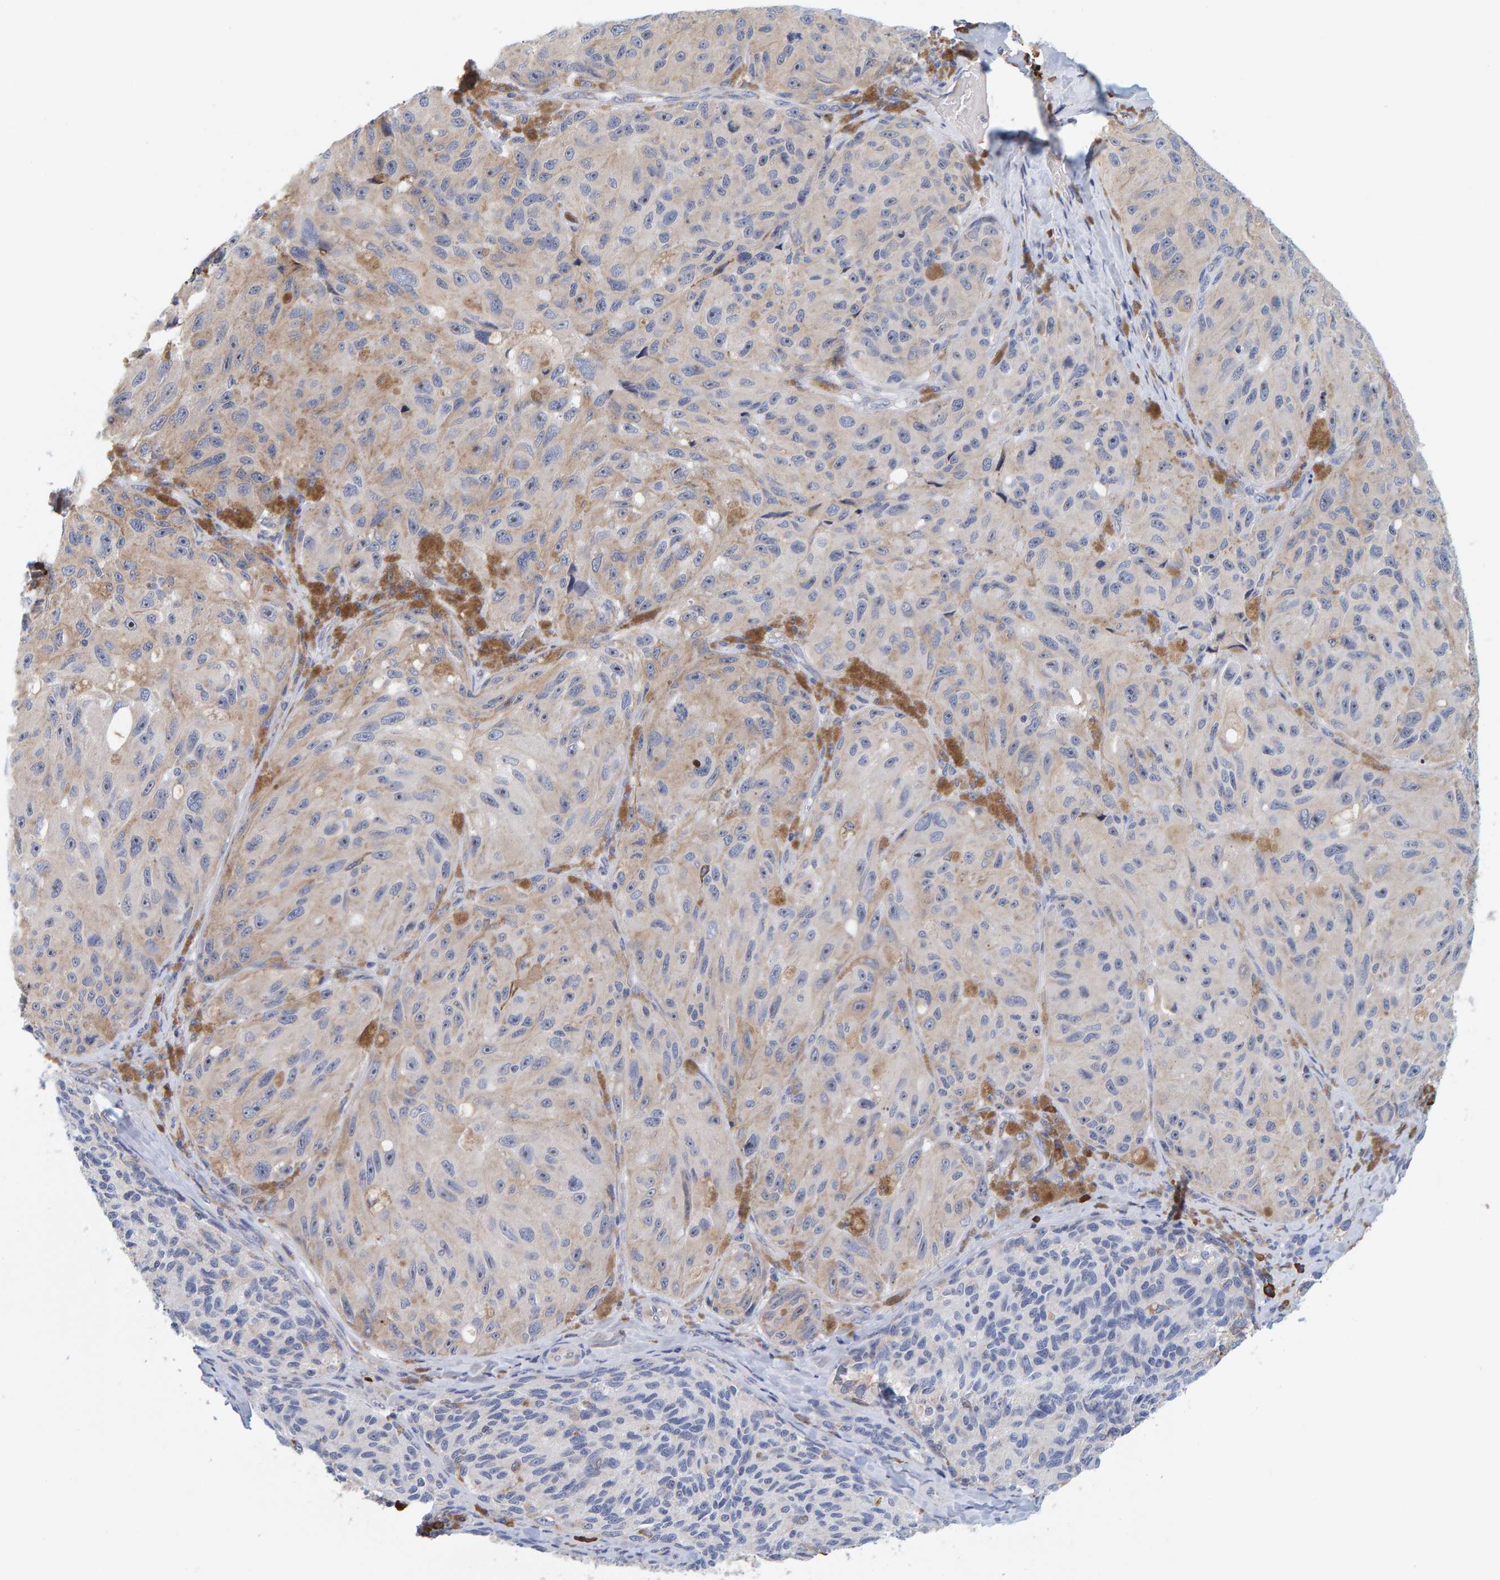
{"staining": {"intensity": "negative", "quantity": "none", "location": "none"}, "tissue": "melanoma", "cell_type": "Tumor cells", "image_type": "cancer", "snomed": [{"axis": "morphology", "description": "Malignant melanoma, NOS"}, {"axis": "topography", "description": "Skin"}], "caption": "DAB immunohistochemical staining of melanoma shows no significant expression in tumor cells.", "gene": "SGPL1", "patient": {"sex": "female", "age": 73}}